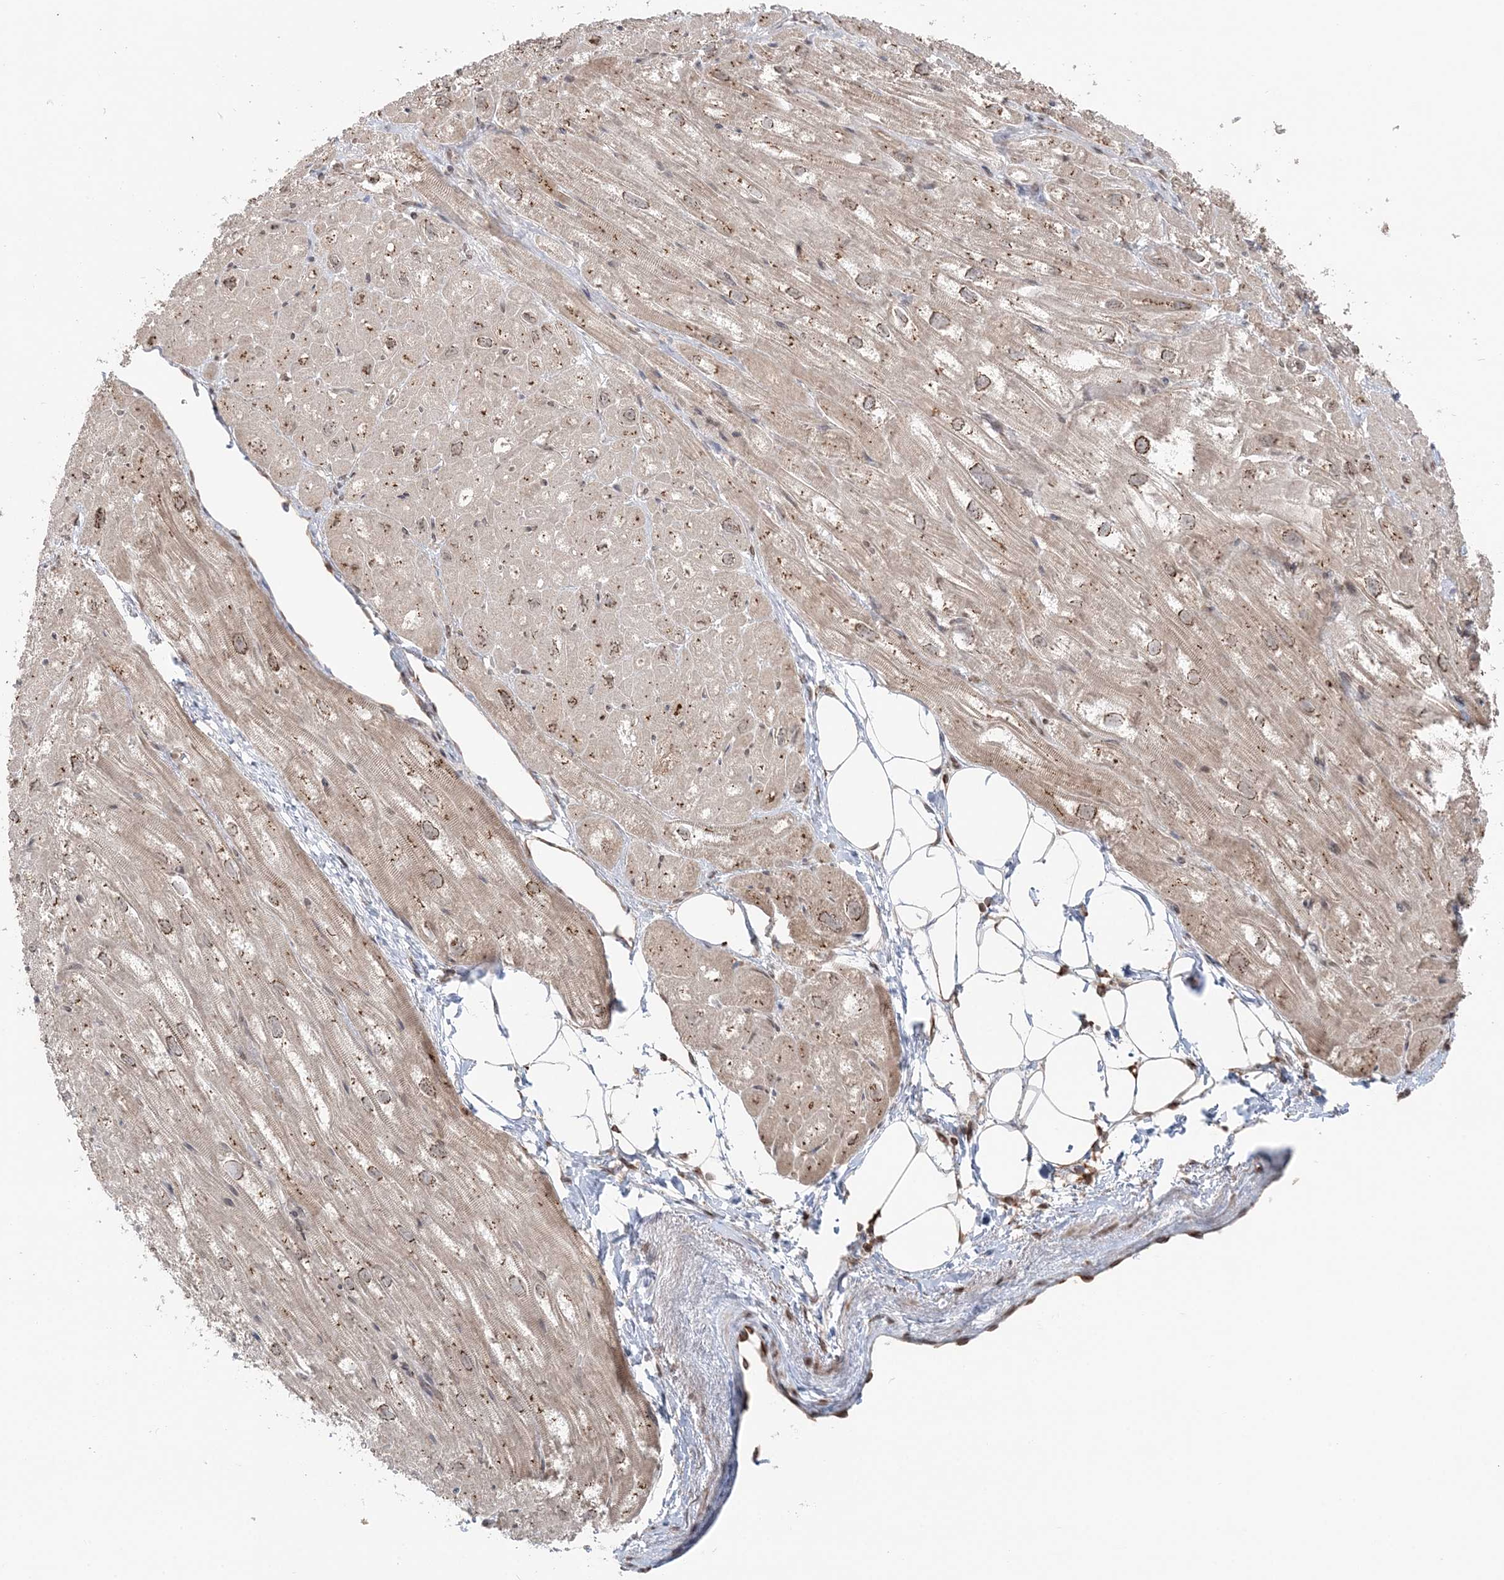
{"staining": {"intensity": "weak", "quantity": "25%-75%", "location": "cytoplasmic/membranous"}, "tissue": "heart muscle", "cell_type": "Cardiomyocytes", "image_type": "normal", "snomed": [{"axis": "morphology", "description": "Normal tissue, NOS"}, {"axis": "topography", "description": "Heart"}], "caption": "This image displays unremarkable heart muscle stained with IHC to label a protein in brown. The cytoplasmic/membranous of cardiomyocytes show weak positivity for the protein. Nuclei are counter-stained blue.", "gene": "TMED10", "patient": {"sex": "male", "age": 50}}